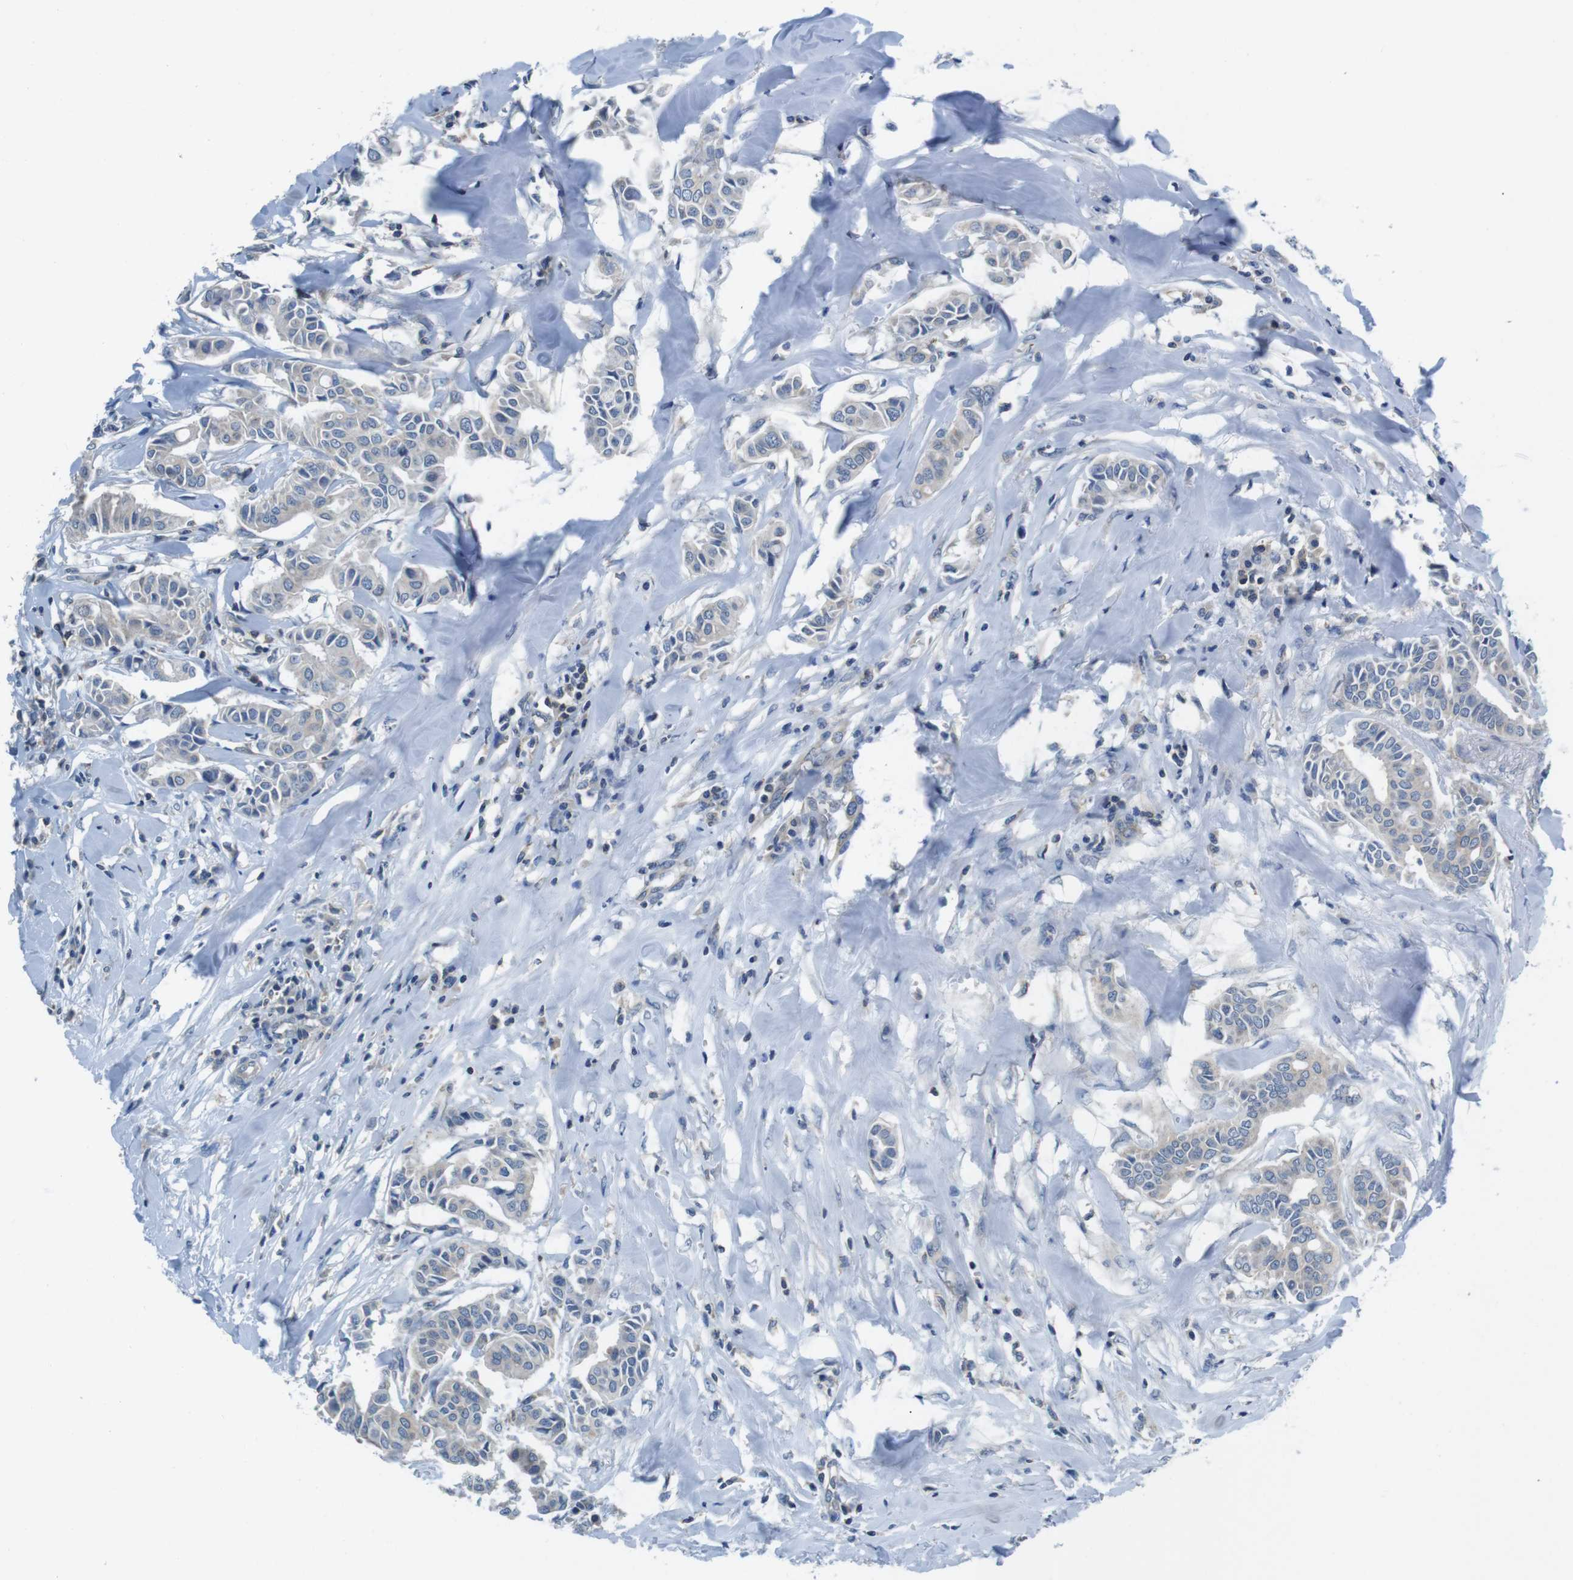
{"staining": {"intensity": "negative", "quantity": "none", "location": "none"}, "tissue": "head and neck cancer", "cell_type": "Tumor cells", "image_type": "cancer", "snomed": [{"axis": "morphology", "description": "Adenocarcinoma, NOS"}, {"axis": "topography", "description": "Salivary gland"}, {"axis": "topography", "description": "Head-Neck"}], "caption": "A micrograph of head and neck adenocarcinoma stained for a protein demonstrates no brown staining in tumor cells. The staining is performed using DAB brown chromogen with nuclei counter-stained in using hematoxylin.", "gene": "PIK3CD", "patient": {"sex": "female", "age": 59}}